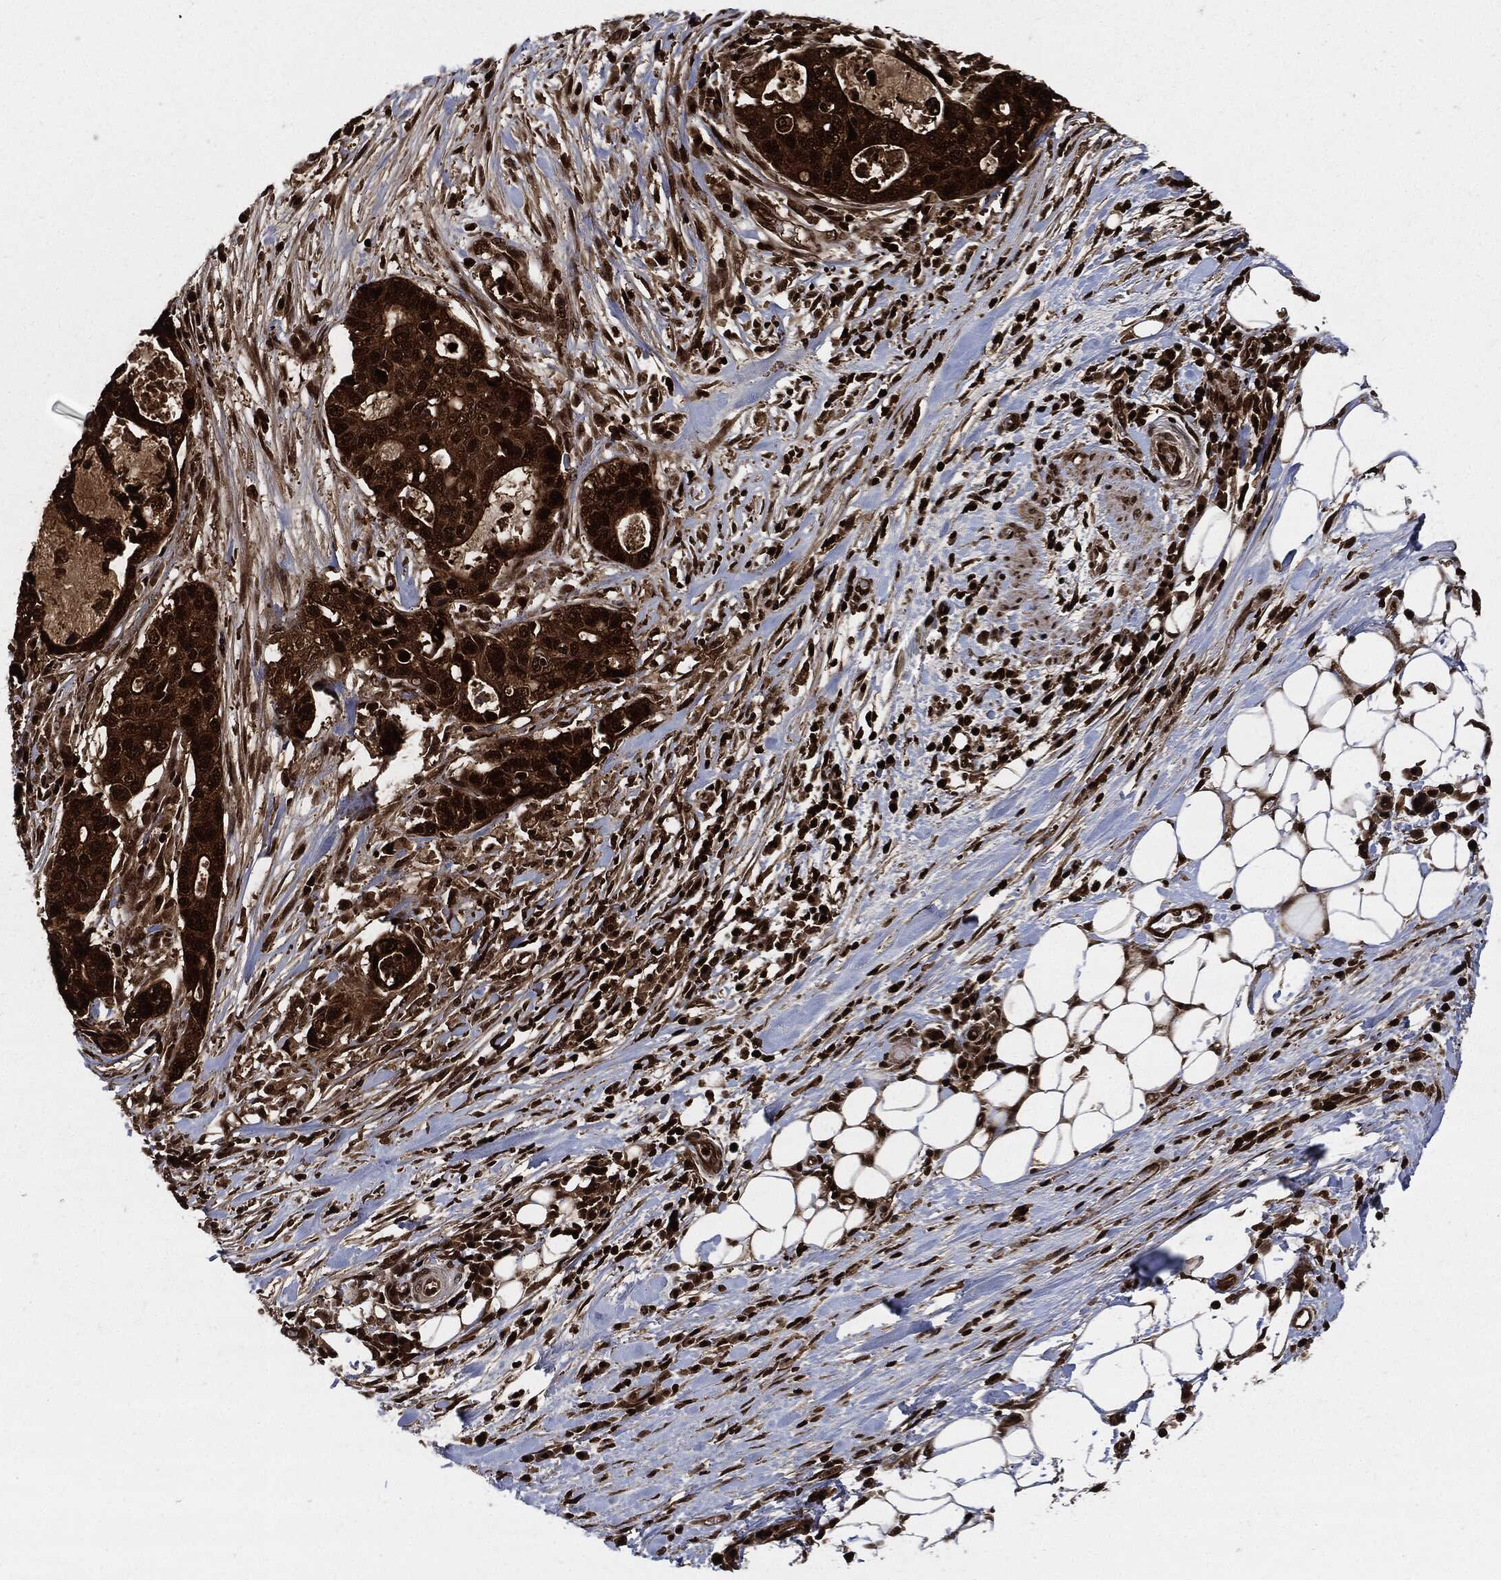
{"staining": {"intensity": "strong", "quantity": ">75%", "location": "cytoplasmic/membranous"}, "tissue": "stomach cancer", "cell_type": "Tumor cells", "image_type": "cancer", "snomed": [{"axis": "morphology", "description": "Adenocarcinoma, NOS"}, {"axis": "topography", "description": "Stomach"}], "caption": "DAB (3,3'-diaminobenzidine) immunohistochemical staining of stomach cancer reveals strong cytoplasmic/membranous protein staining in about >75% of tumor cells. The staining was performed using DAB, with brown indicating positive protein expression. Nuclei are stained blue with hematoxylin.", "gene": "YWHAB", "patient": {"sex": "male", "age": 54}}